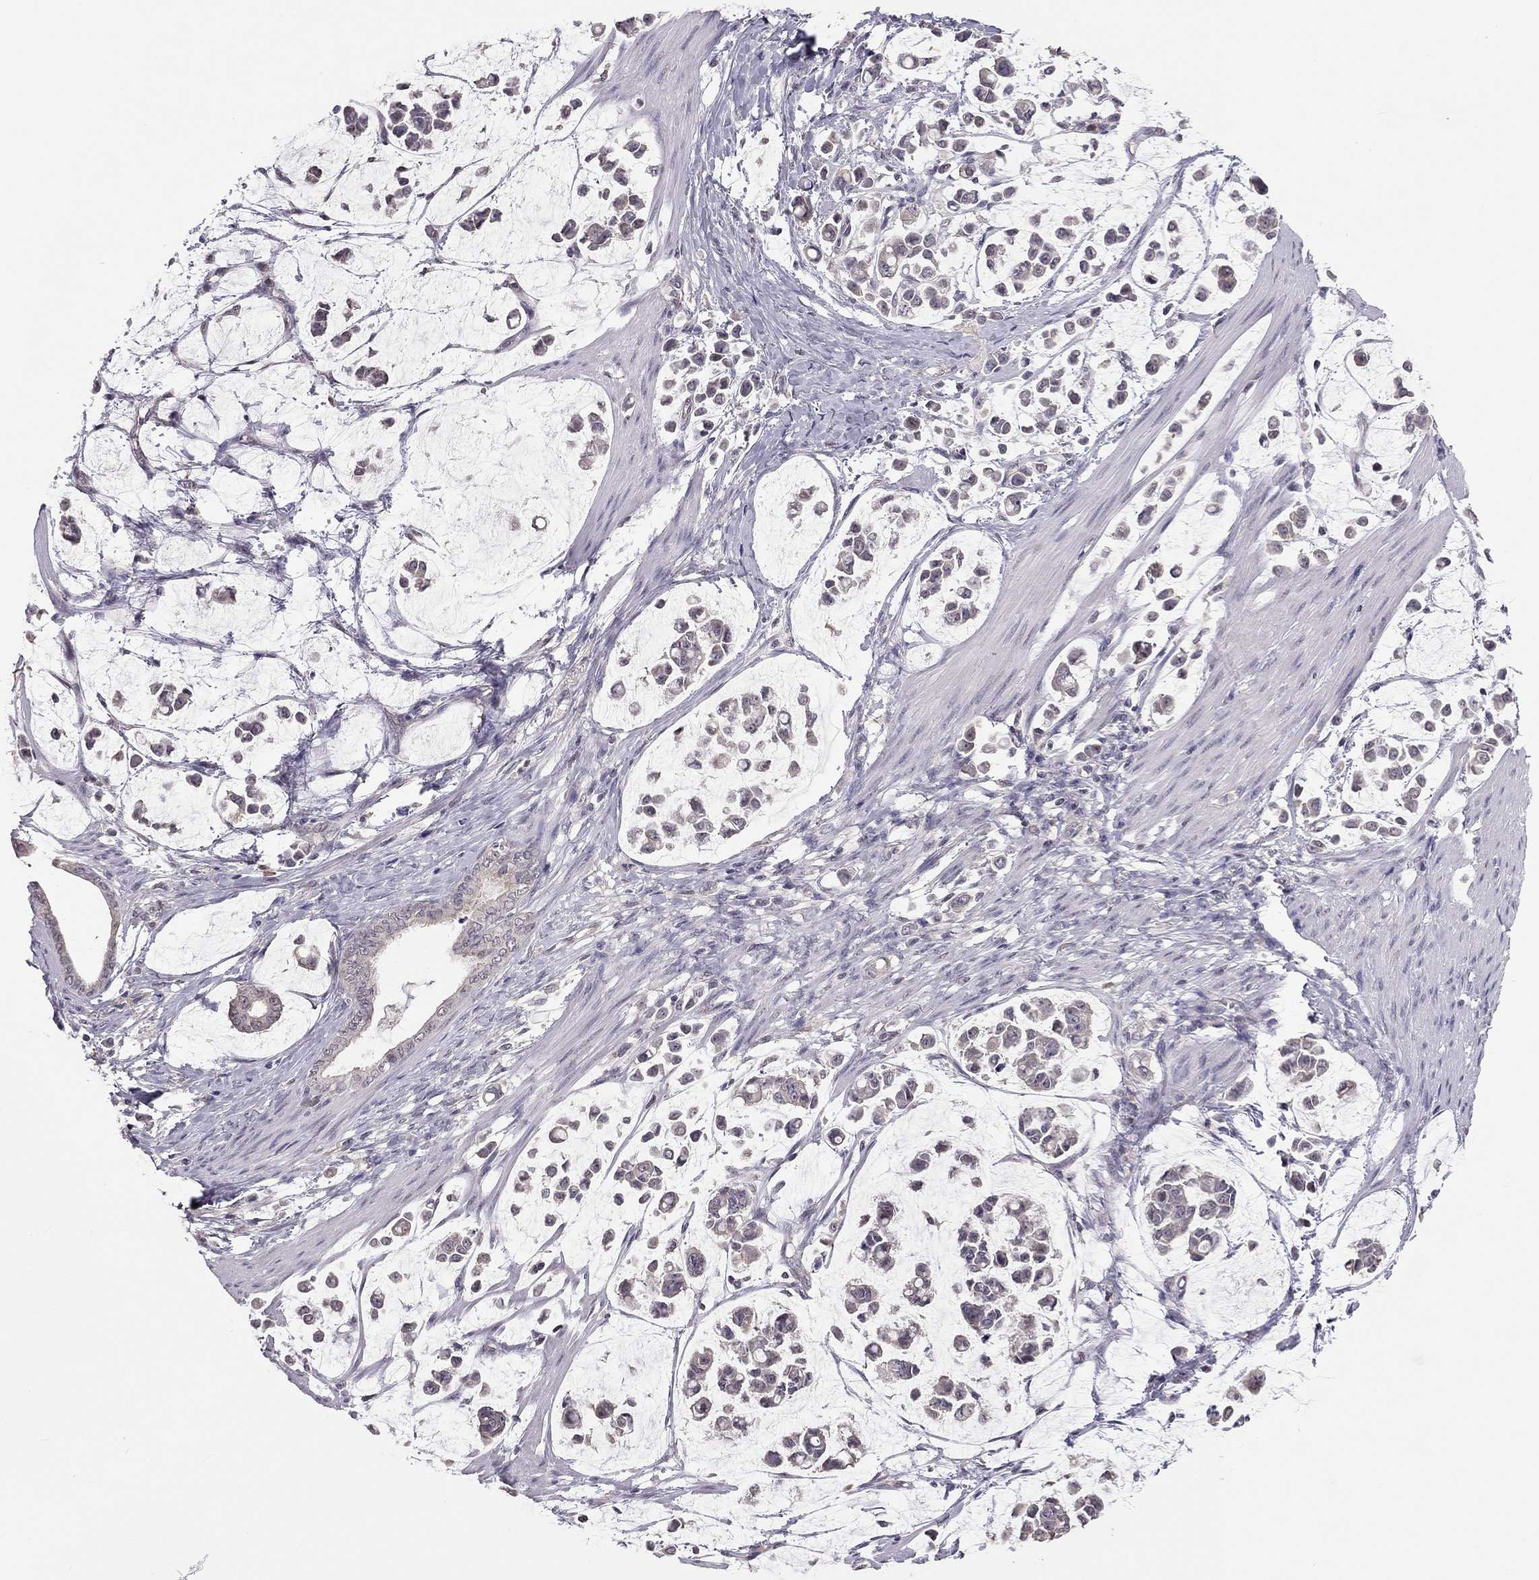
{"staining": {"intensity": "negative", "quantity": "none", "location": "none"}, "tissue": "stomach cancer", "cell_type": "Tumor cells", "image_type": "cancer", "snomed": [{"axis": "morphology", "description": "Adenocarcinoma, NOS"}, {"axis": "topography", "description": "Stomach"}], "caption": "An IHC micrograph of stomach cancer is shown. There is no staining in tumor cells of stomach cancer.", "gene": "HSF2BP", "patient": {"sex": "male", "age": 82}}